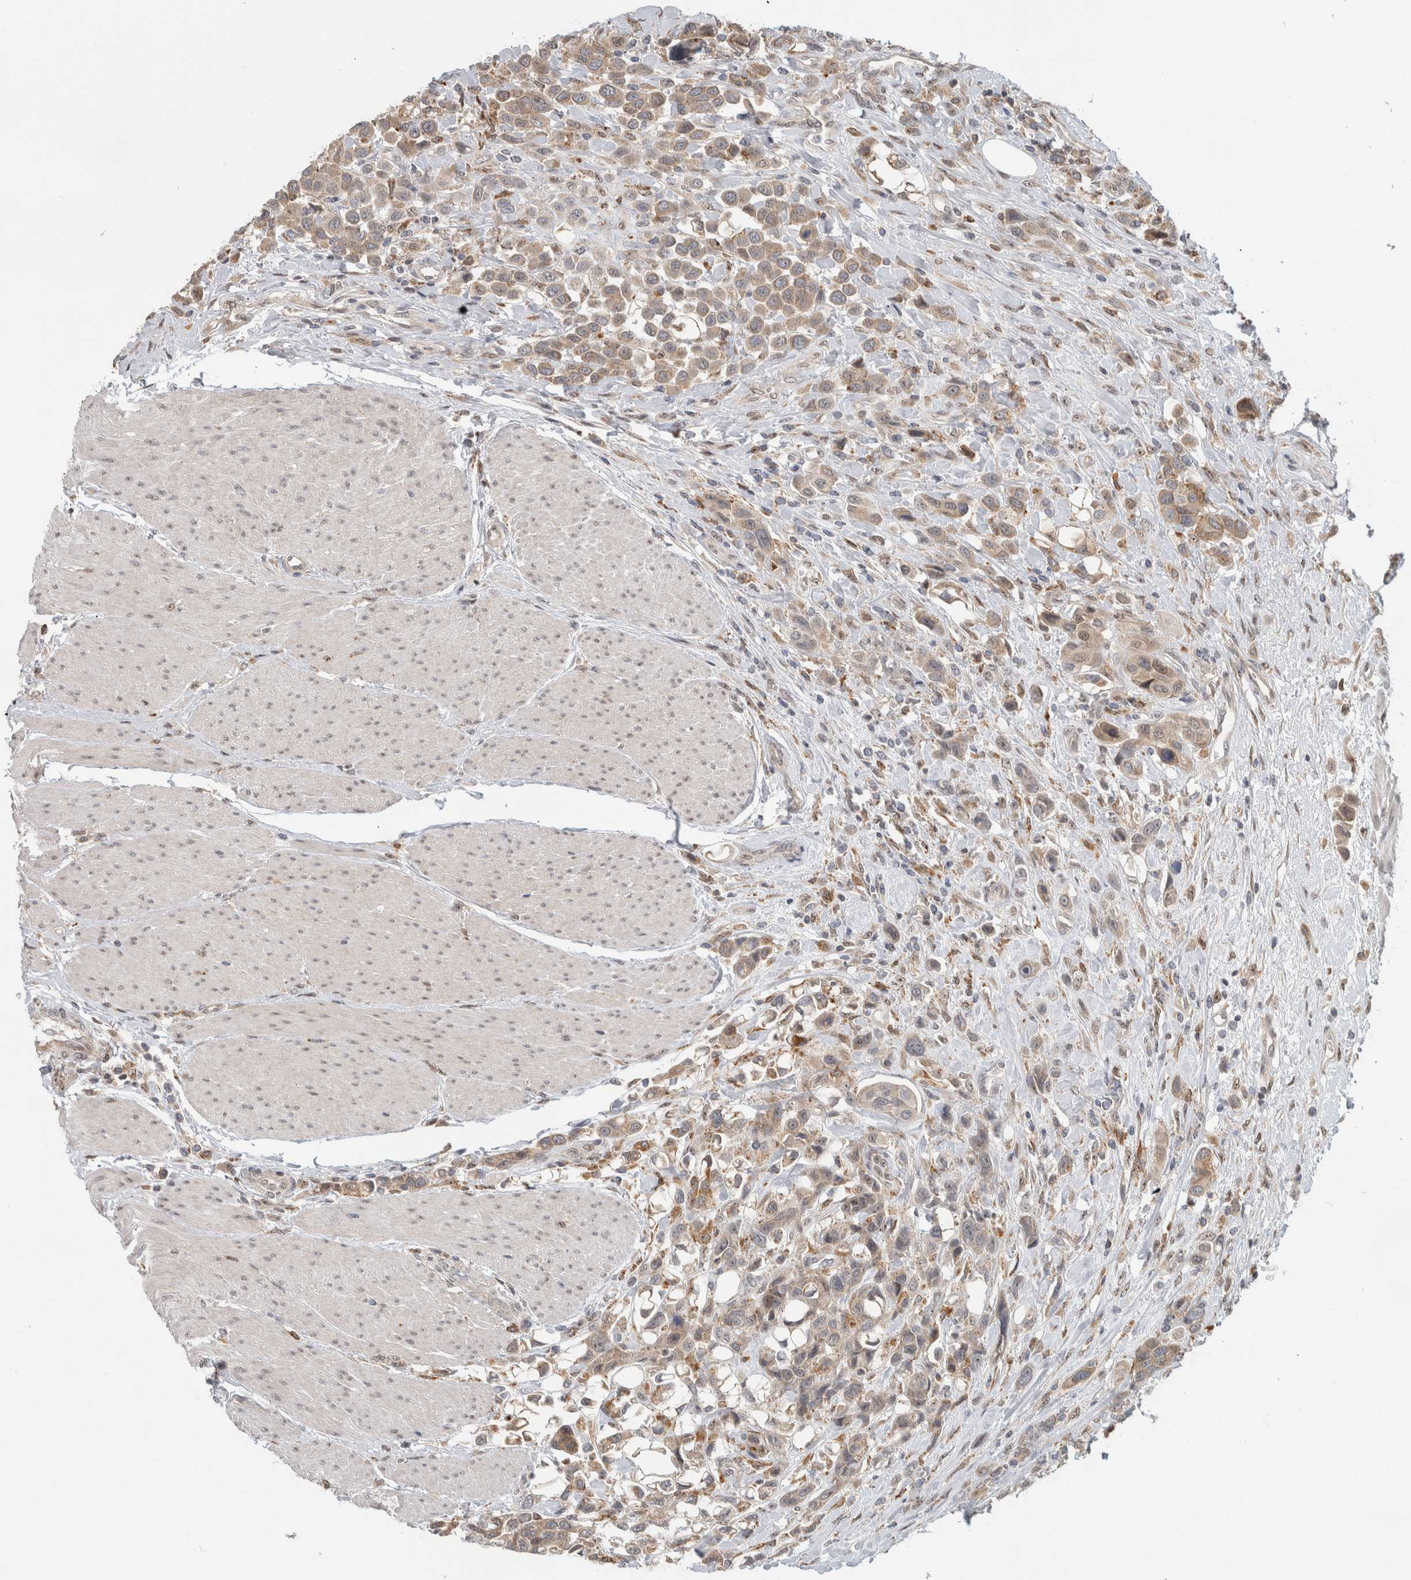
{"staining": {"intensity": "weak", "quantity": ">75%", "location": "cytoplasmic/membranous"}, "tissue": "urothelial cancer", "cell_type": "Tumor cells", "image_type": "cancer", "snomed": [{"axis": "morphology", "description": "Urothelial carcinoma, High grade"}, {"axis": "topography", "description": "Urinary bladder"}], "caption": "Tumor cells exhibit weak cytoplasmic/membranous staining in approximately >75% of cells in urothelial cancer.", "gene": "NAB2", "patient": {"sex": "male", "age": 50}}